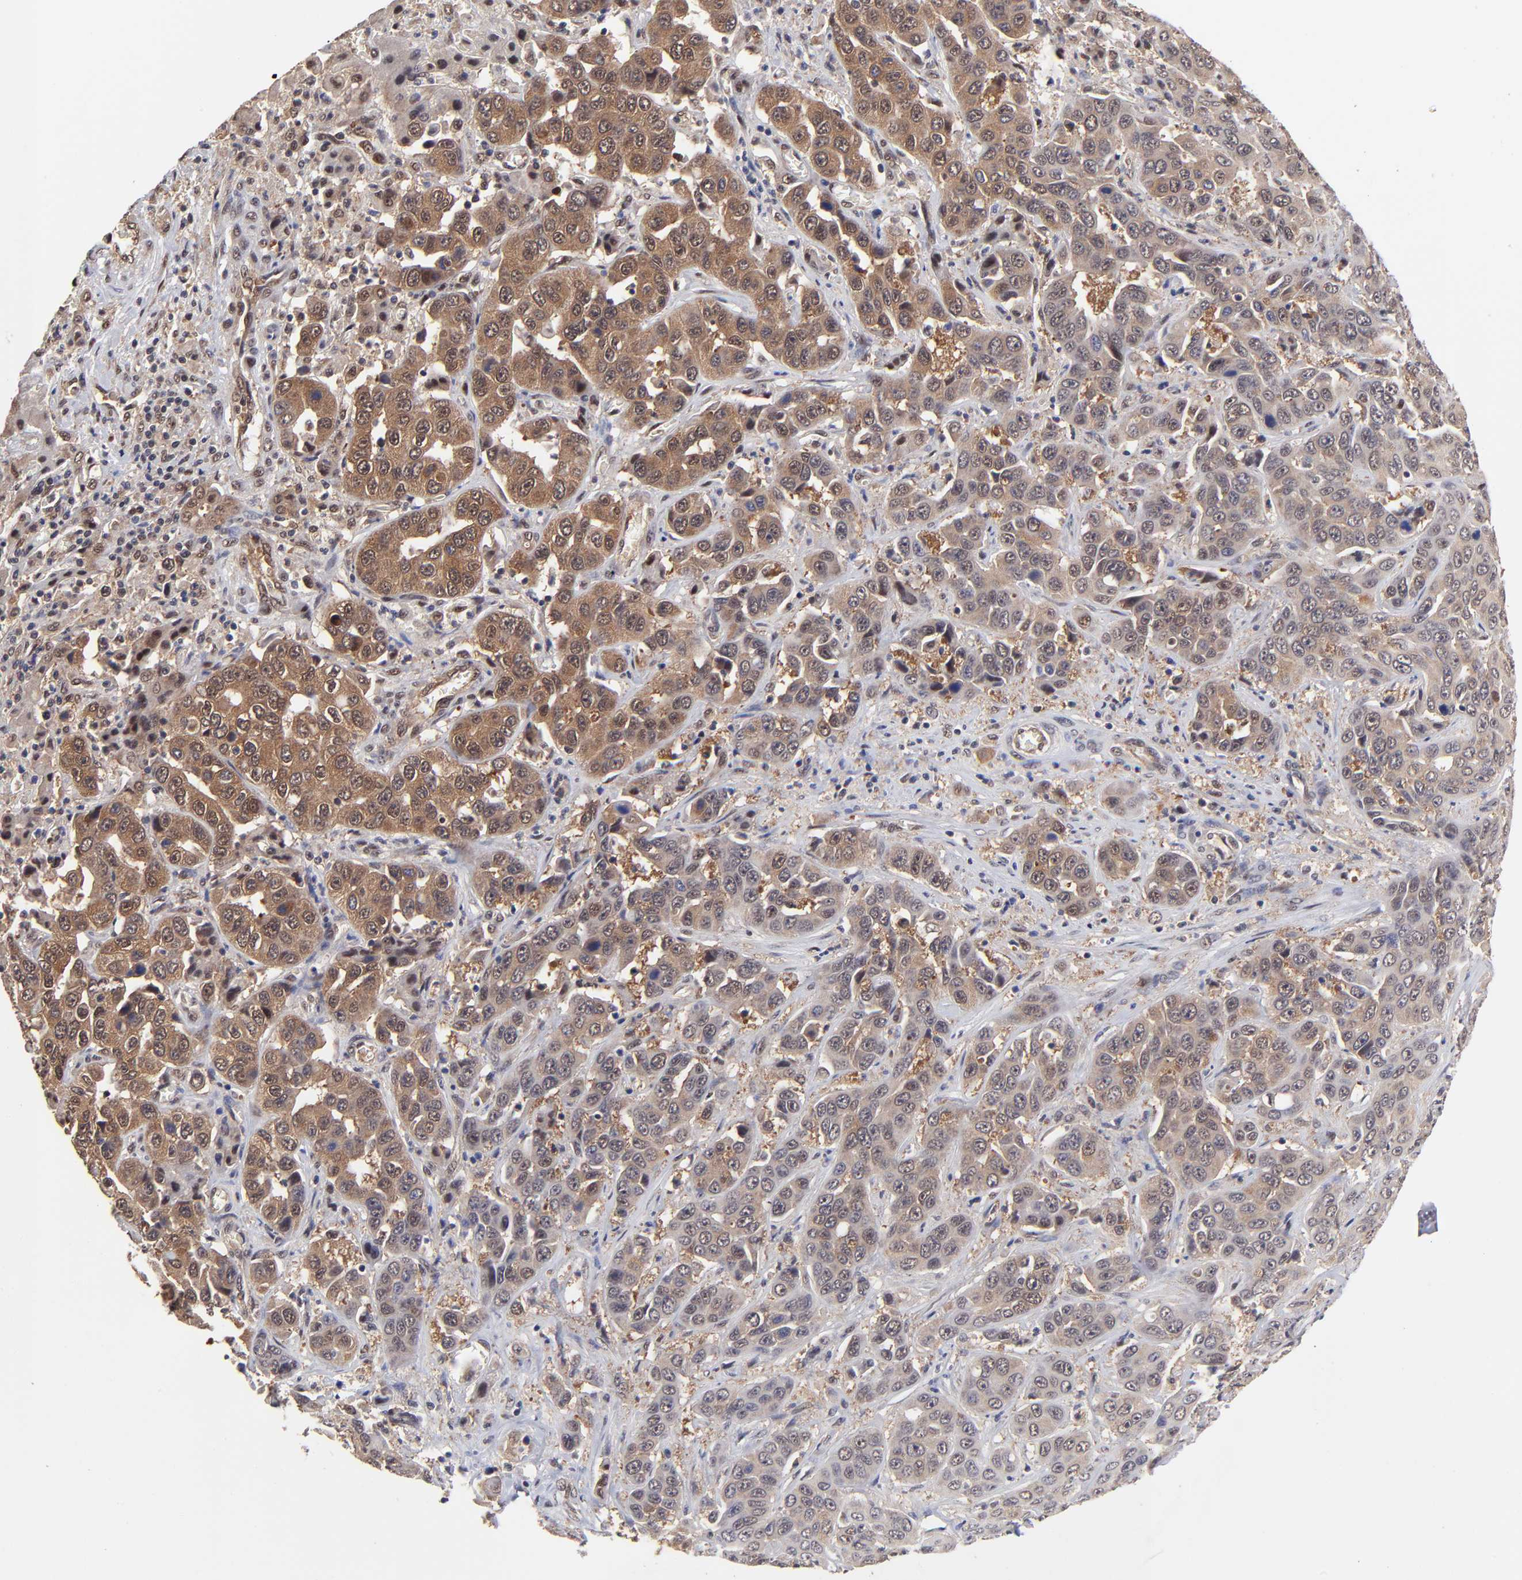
{"staining": {"intensity": "moderate", "quantity": "25%-75%", "location": "cytoplasmic/membranous"}, "tissue": "liver cancer", "cell_type": "Tumor cells", "image_type": "cancer", "snomed": [{"axis": "morphology", "description": "Cholangiocarcinoma"}, {"axis": "topography", "description": "Liver"}], "caption": "Liver cholangiocarcinoma stained with a brown dye demonstrates moderate cytoplasmic/membranous positive positivity in about 25%-75% of tumor cells.", "gene": "PSMC4", "patient": {"sex": "female", "age": 52}}